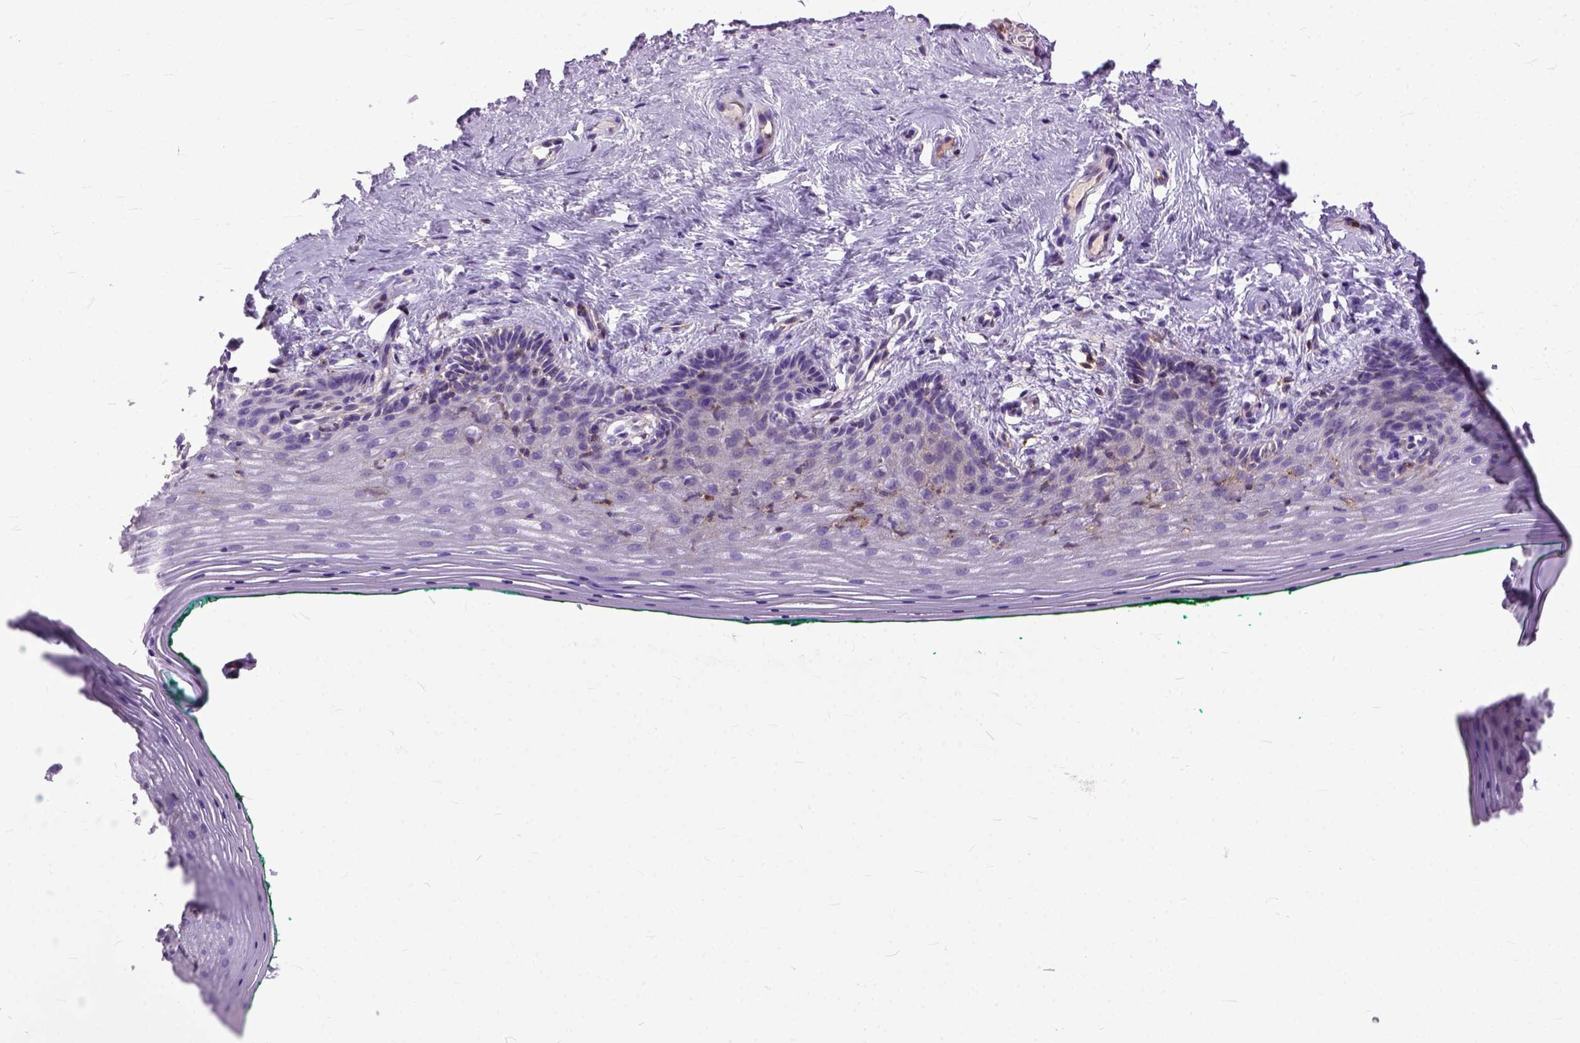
{"staining": {"intensity": "weak", "quantity": "<25%", "location": "cytoplasmic/membranous"}, "tissue": "vagina", "cell_type": "Squamous epithelial cells", "image_type": "normal", "snomed": [{"axis": "morphology", "description": "Normal tissue, NOS"}, {"axis": "topography", "description": "Vagina"}], "caption": "This micrograph is of unremarkable vagina stained with IHC to label a protein in brown with the nuclei are counter-stained blue. There is no expression in squamous epithelial cells.", "gene": "NAMPT", "patient": {"sex": "female", "age": 45}}